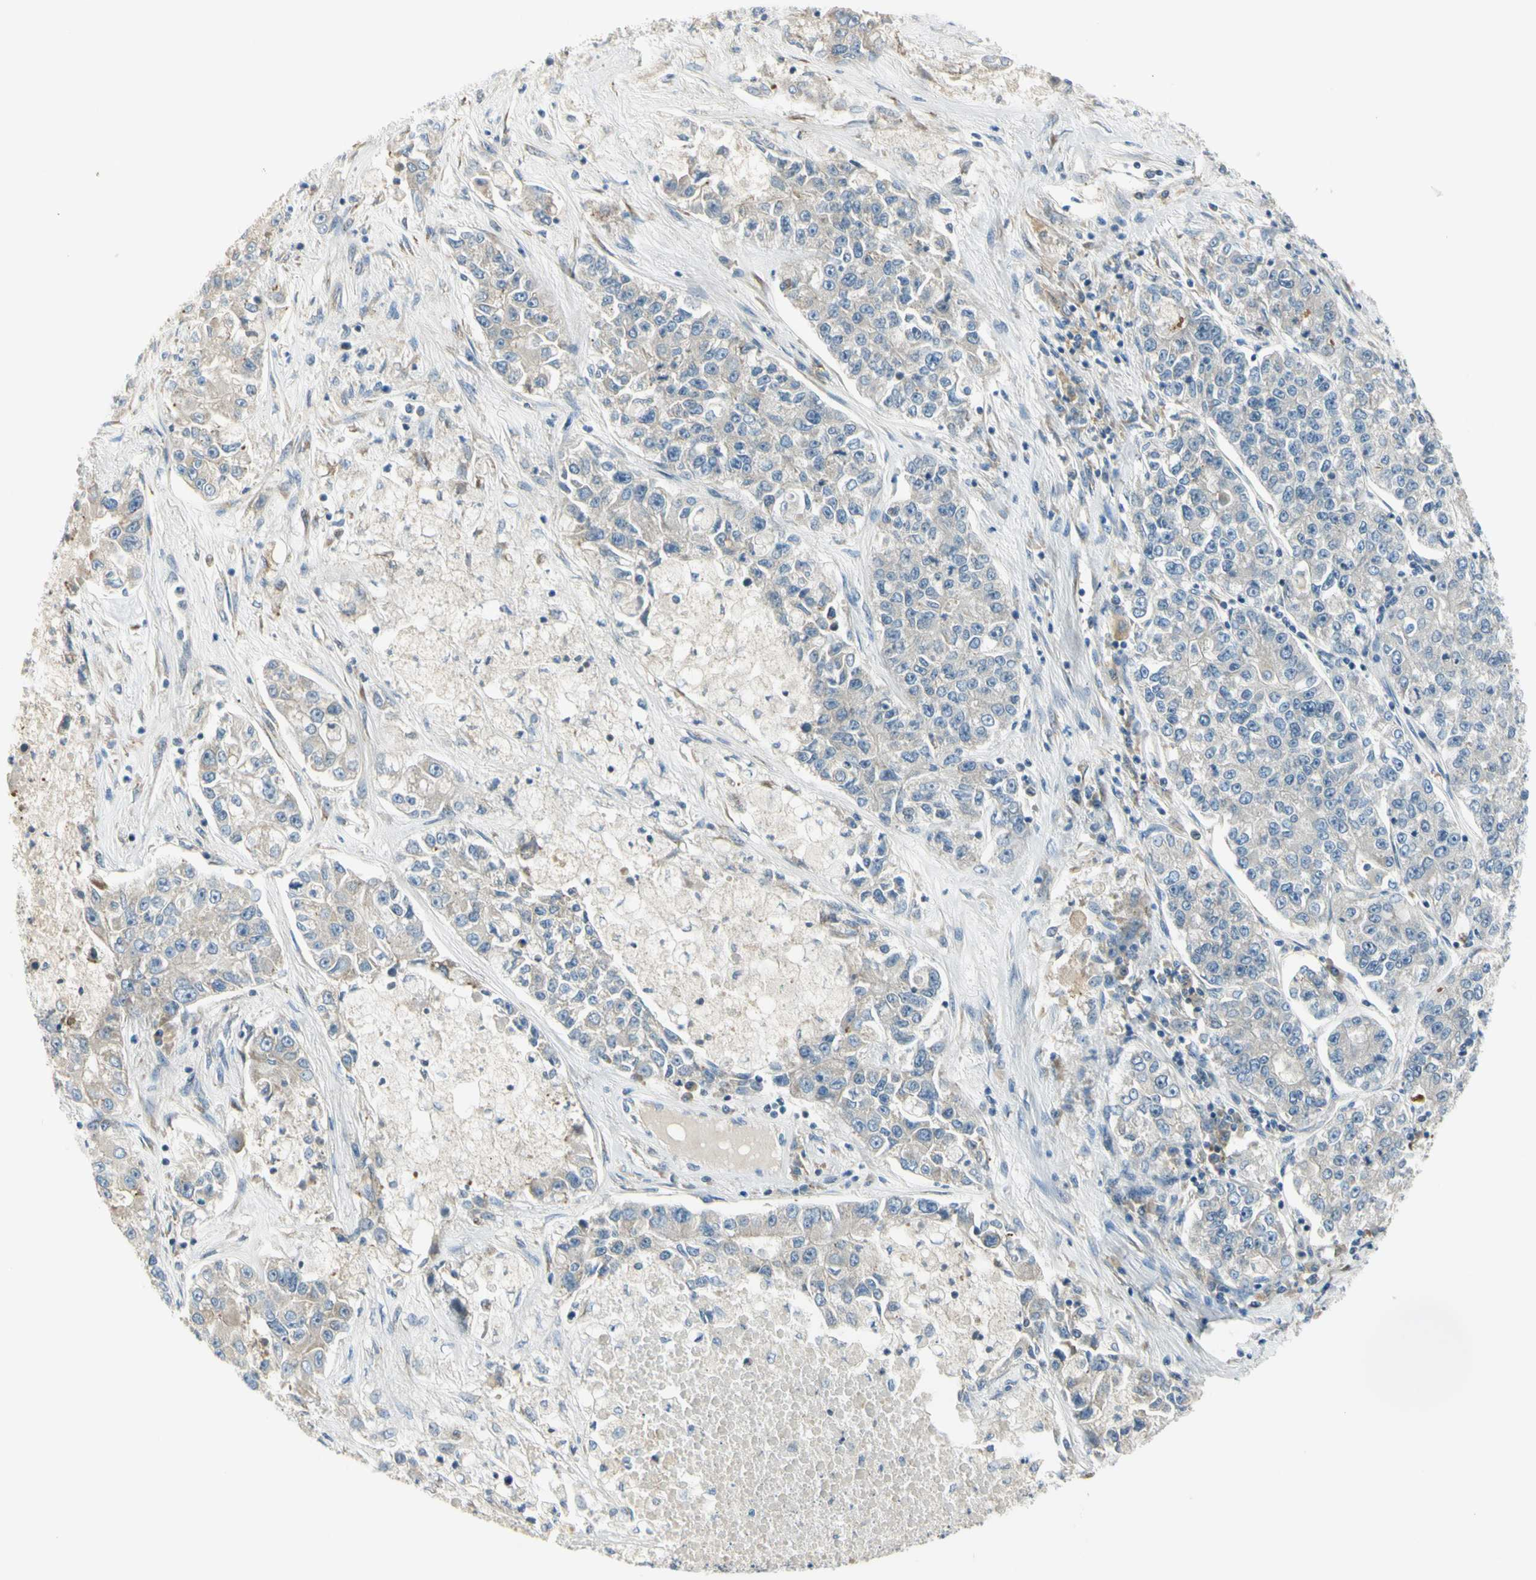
{"staining": {"intensity": "negative", "quantity": "none", "location": "none"}, "tissue": "lung cancer", "cell_type": "Tumor cells", "image_type": "cancer", "snomed": [{"axis": "morphology", "description": "Adenocarcinoma, NOS"}, {"axis": "topography", "description": "Lung"}], "caption": "Immunohistochemistry photomicrograph of neoplastic tissue: lung cancer stained with DAB exhibits no significant protein expression in tumor cells. The staining was performed using DAB (3,3'-diaminobenzidine) to visualize the protein expression in brown, while the nuclei were stained in blue with hematoxylin (Magnification: 20x).", "gene": "NPDC1", "patient": {"sex": "male", "age": 49}}